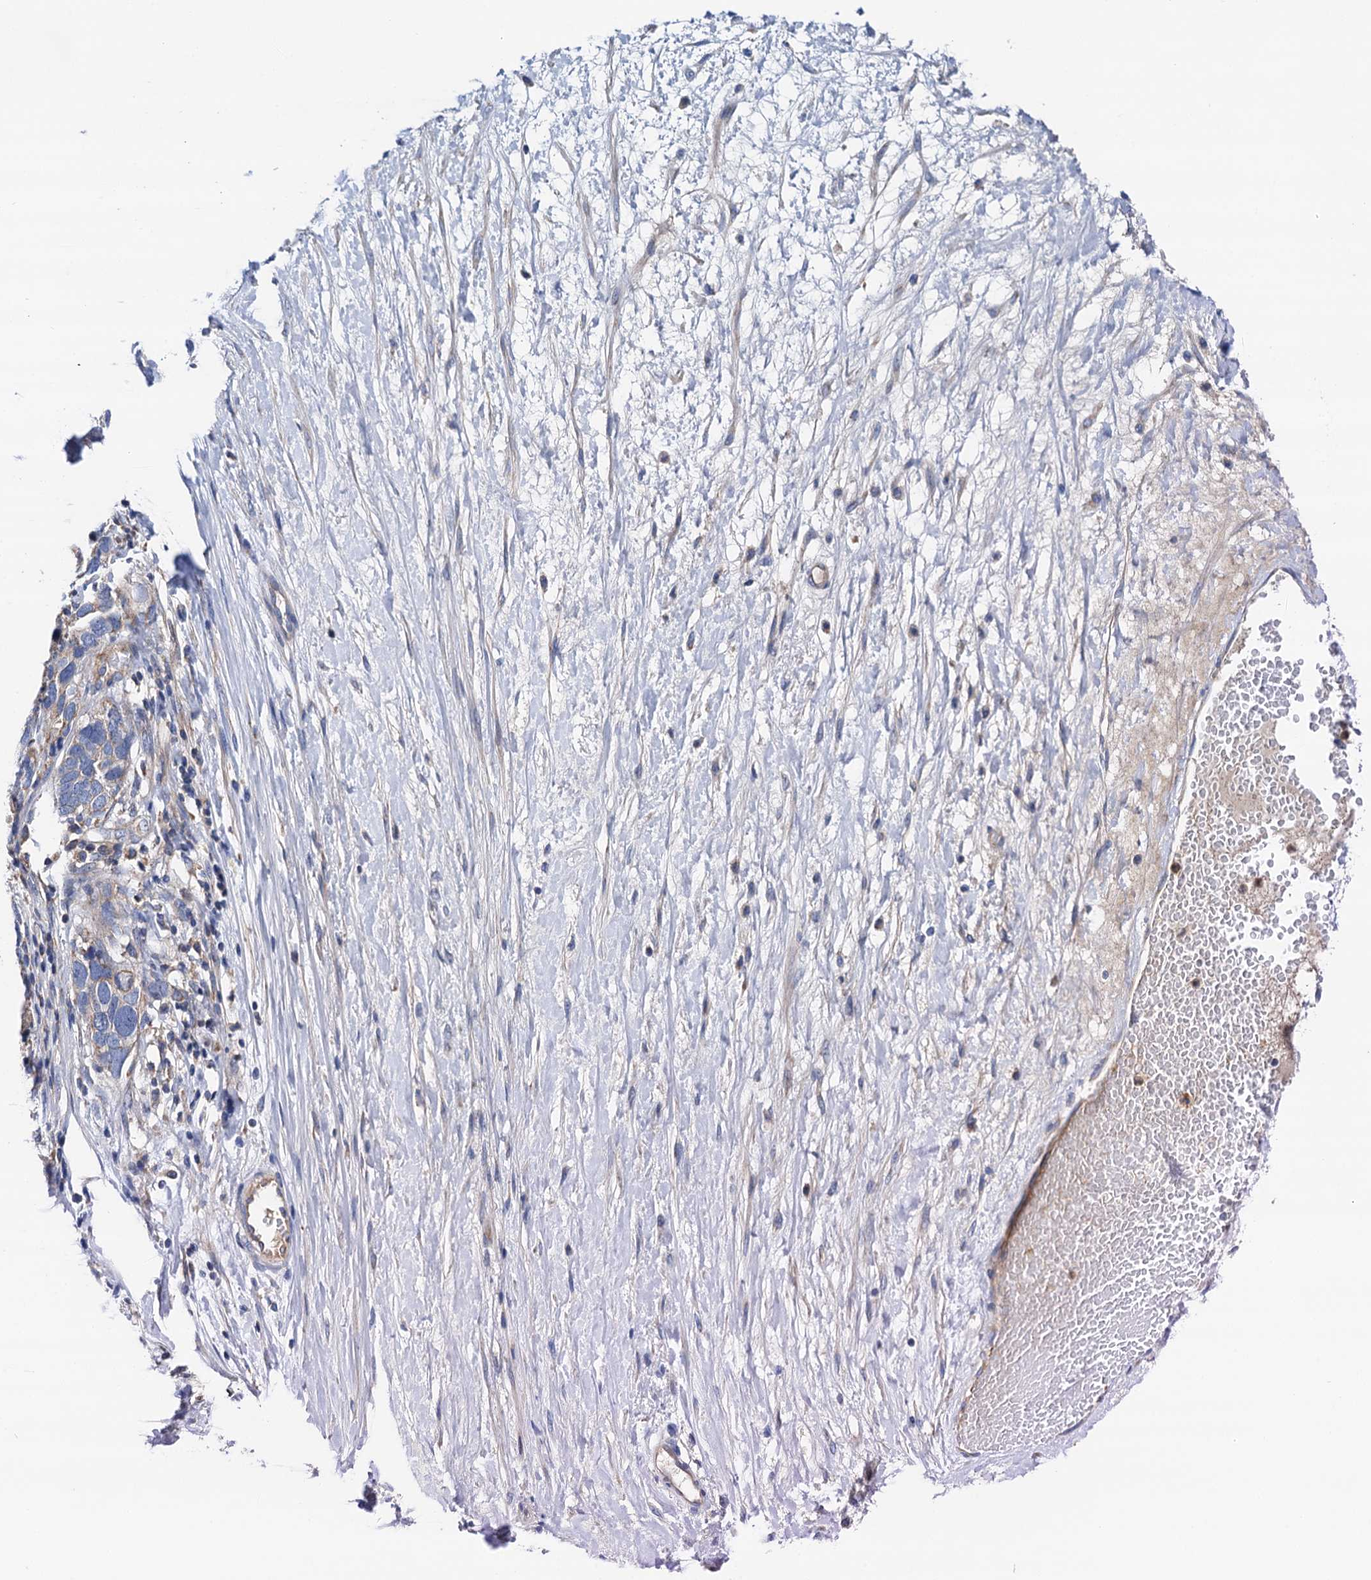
{"staining": {"intensity": "negative", "quantity": "none", "location": "none"}, "tissue": "ovarian cancer", "cell_type": "Tumor cells", "image_type": "cancer", "snomed": [{"axis": "morphology", "description": "Cystadenocarcinoma, serous, NOS"}, {"axis": "topography", "description": "Ovary"}], "caption": "Ovarian cancer (serous cystadenocarcinoma) was stained to show a protein in brown. There is no significant expression in tumor cells.", "gene": "RASSF9", "patient": {"sex": "female", "age": 54}}